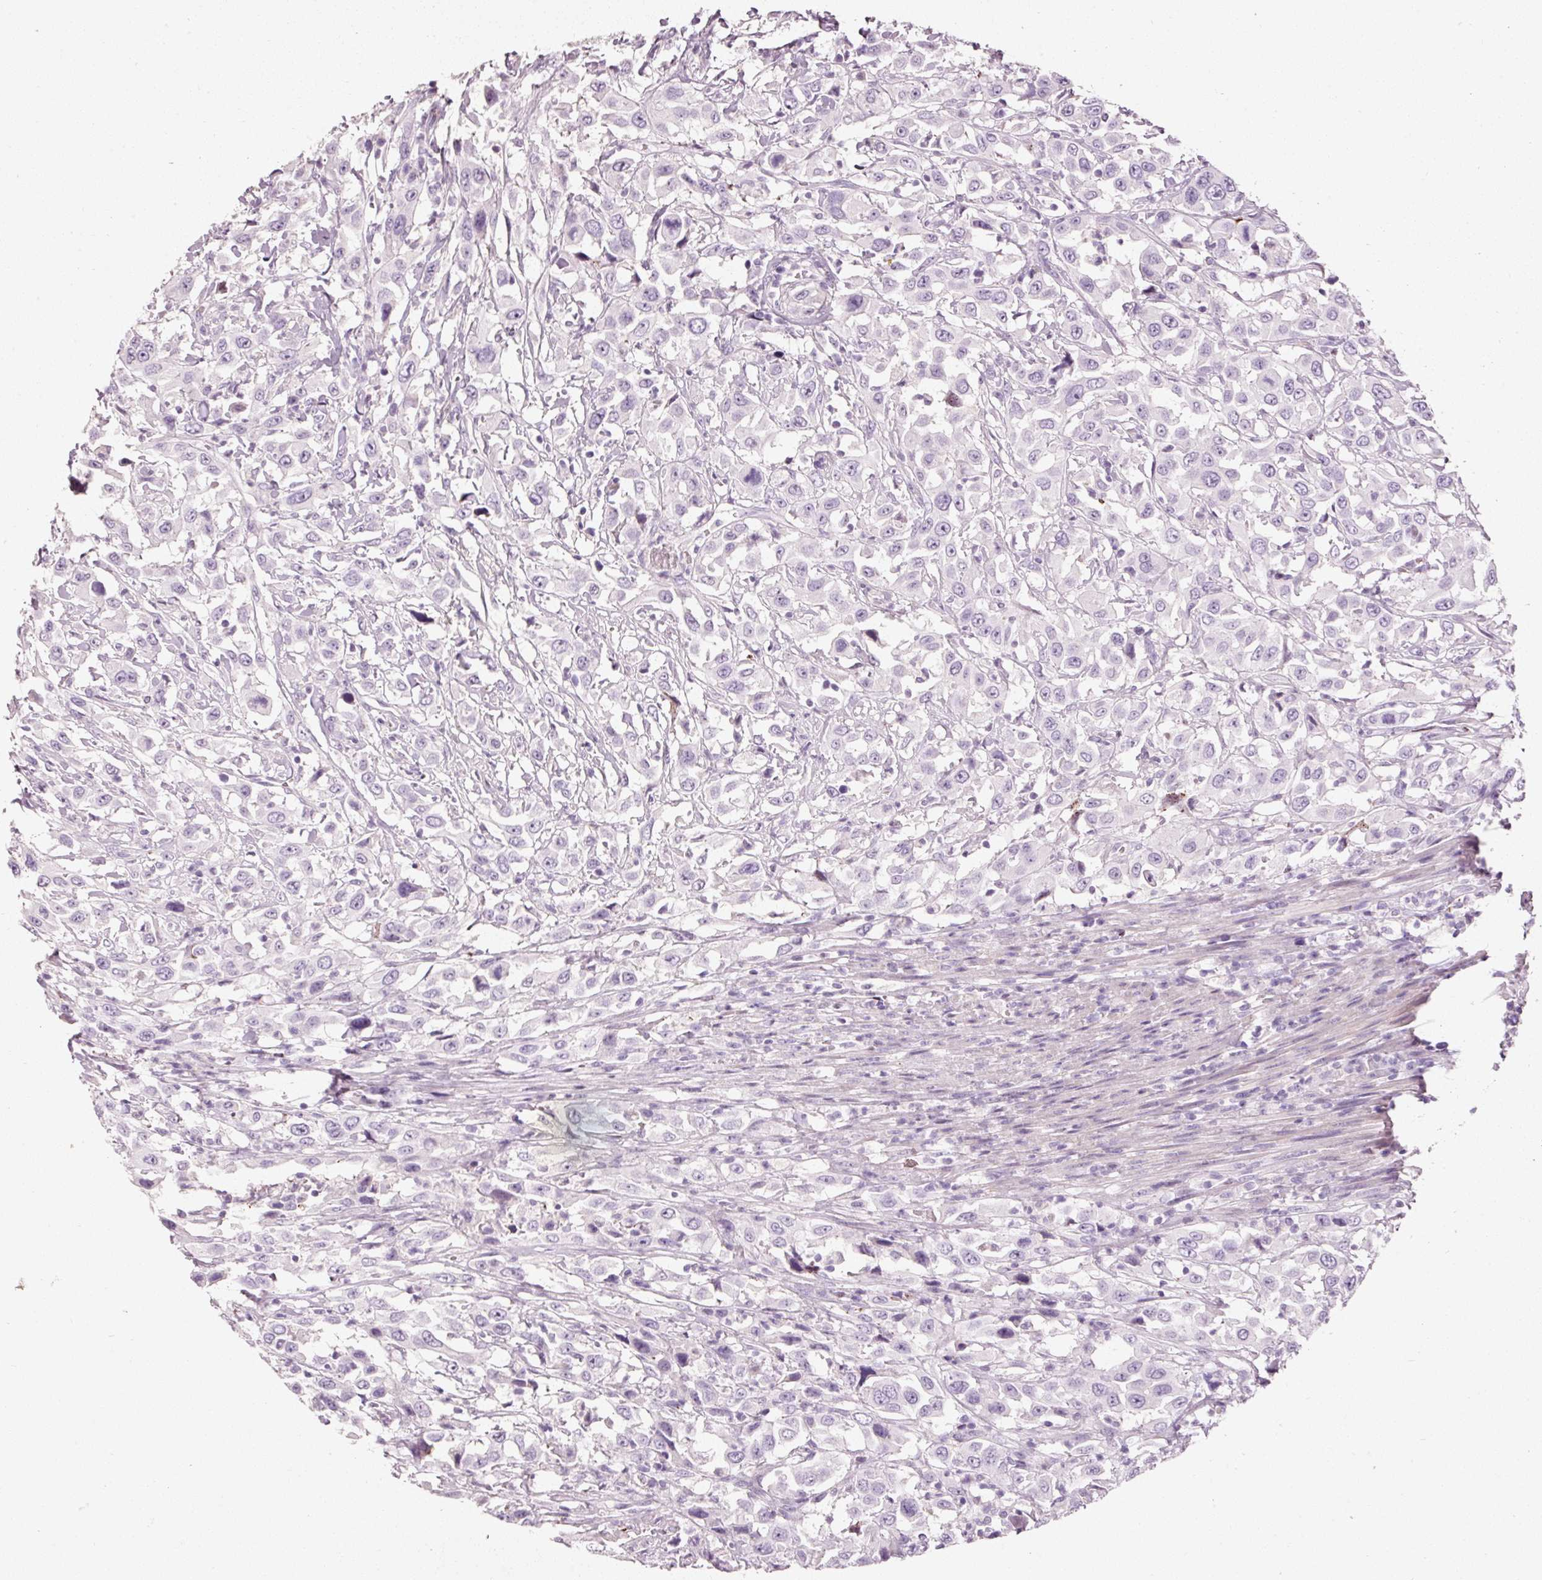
{"staining": {"intensity": "negative", "quantity": "none", "location": "none"}, "tissue": "urothelial cancer", "cell_type": "Tumor cells", "image_type": "cancer", "snomed": [{"axis": "morphology", "description": "Urothelial carcinoma, High grade"}, {"axis": "topography", "description": "Urinary bladder"}], "caption": "High magnification brightfield microscopy of urothelial cancer stained with DAB (brown) and counterstained with hematoxylin (blue): tumor cells show no significant staining.", "gene": "MUC5AC", "patient": {"sex": "male", "age": 61}}